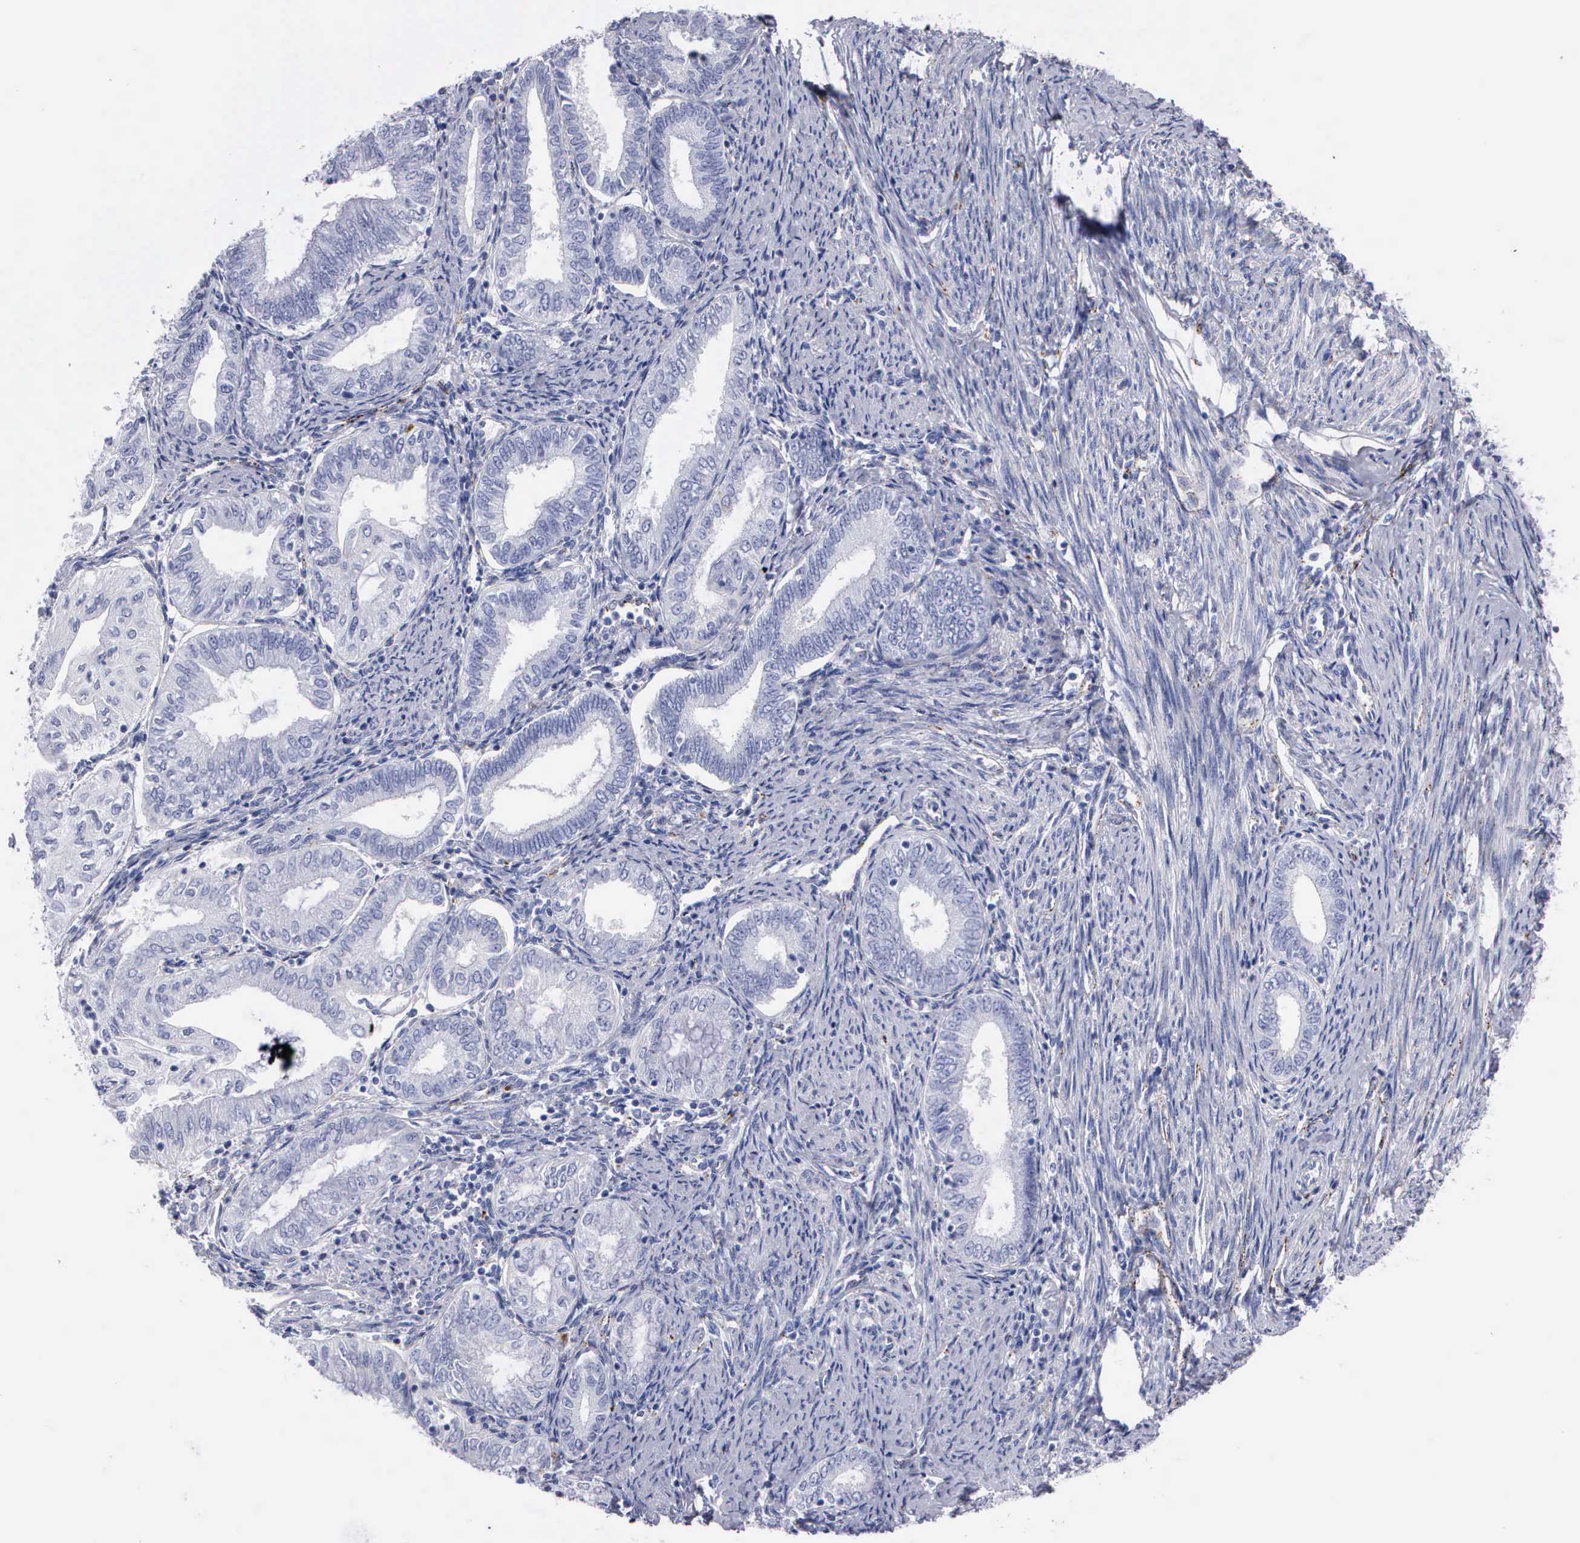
{"staining": {"intensity": "negative", "quantity": "none", "location": "none"}, "tissue": "endometrial cancer", "cell_type": "Tumor cells", "image_type": "cancer", "snomed": [{"axis": "morphology", "description": "Adenocarcinoma, NOS"}, {"axis": "topography", "description": "Endometrium"}], "caption": "The histopathology image demonstrates no staining of tumor cells in endometrial adenocarcinoma.", "gene": "CTSL", "patient": {"sex": "female", "age": 55}}